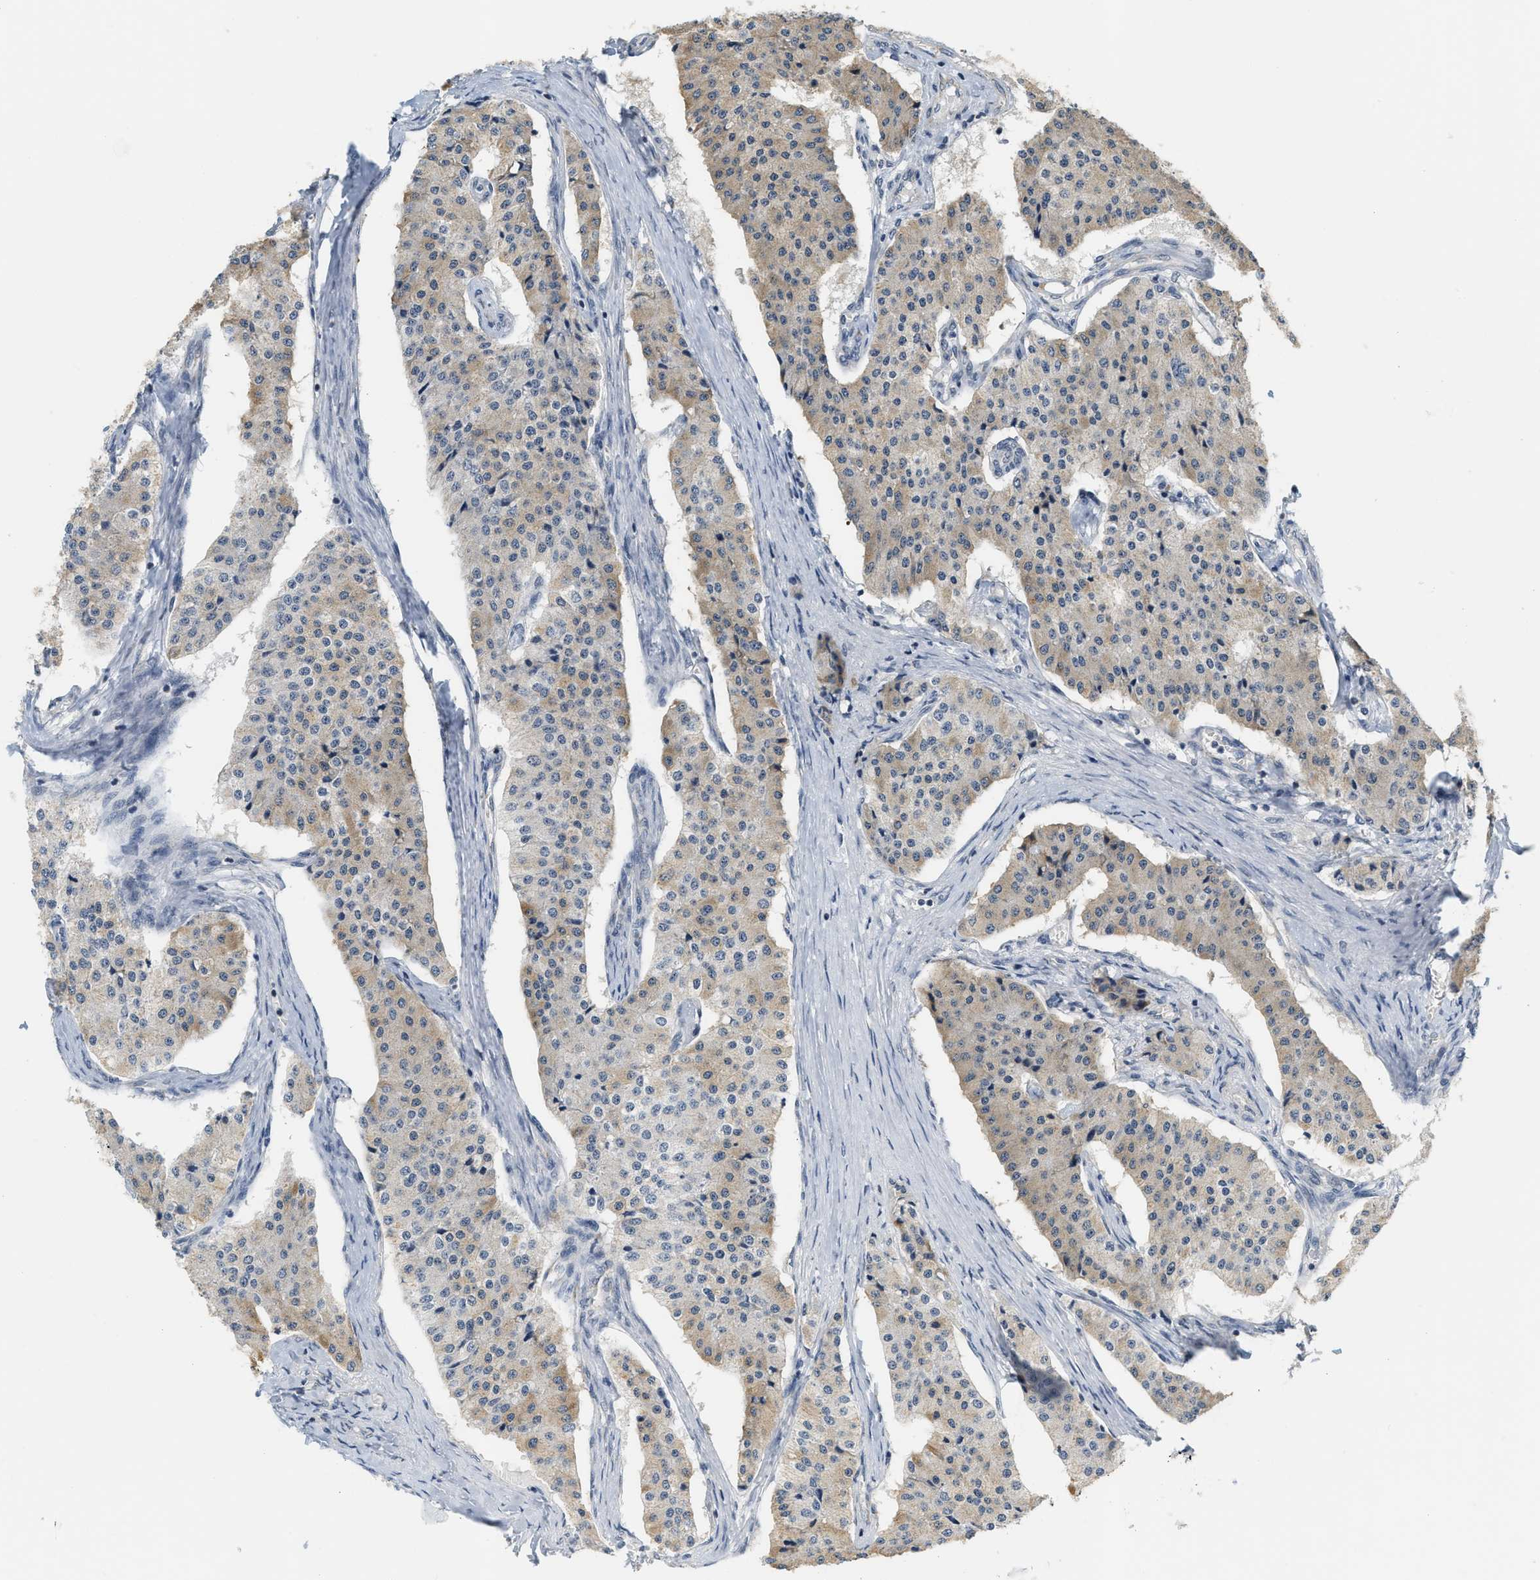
{"staining": {"intensity": "weak", "quantity": "25%-75%", "location": "cytoplasmic/membranous"}, "tissue": "carcinoid", "cell_type": "Tumor cells", "image_type": "cancer", "snomed": [{"axis": "morphology", "description": "Carcinoid, malignant, NOS"}, {"axis": "topography", "description": "Colon"}], "caption": "This histopathology image shows carcinoid (malignant) stained with IHC to label a protein in brown. The cytoplasmic/membranous of tumor cells show weak positivity for the protein. Nuclei are counter-stained blue.", "gene": "GIGYF1", "patient": {"sex": "female", "age": 52}}